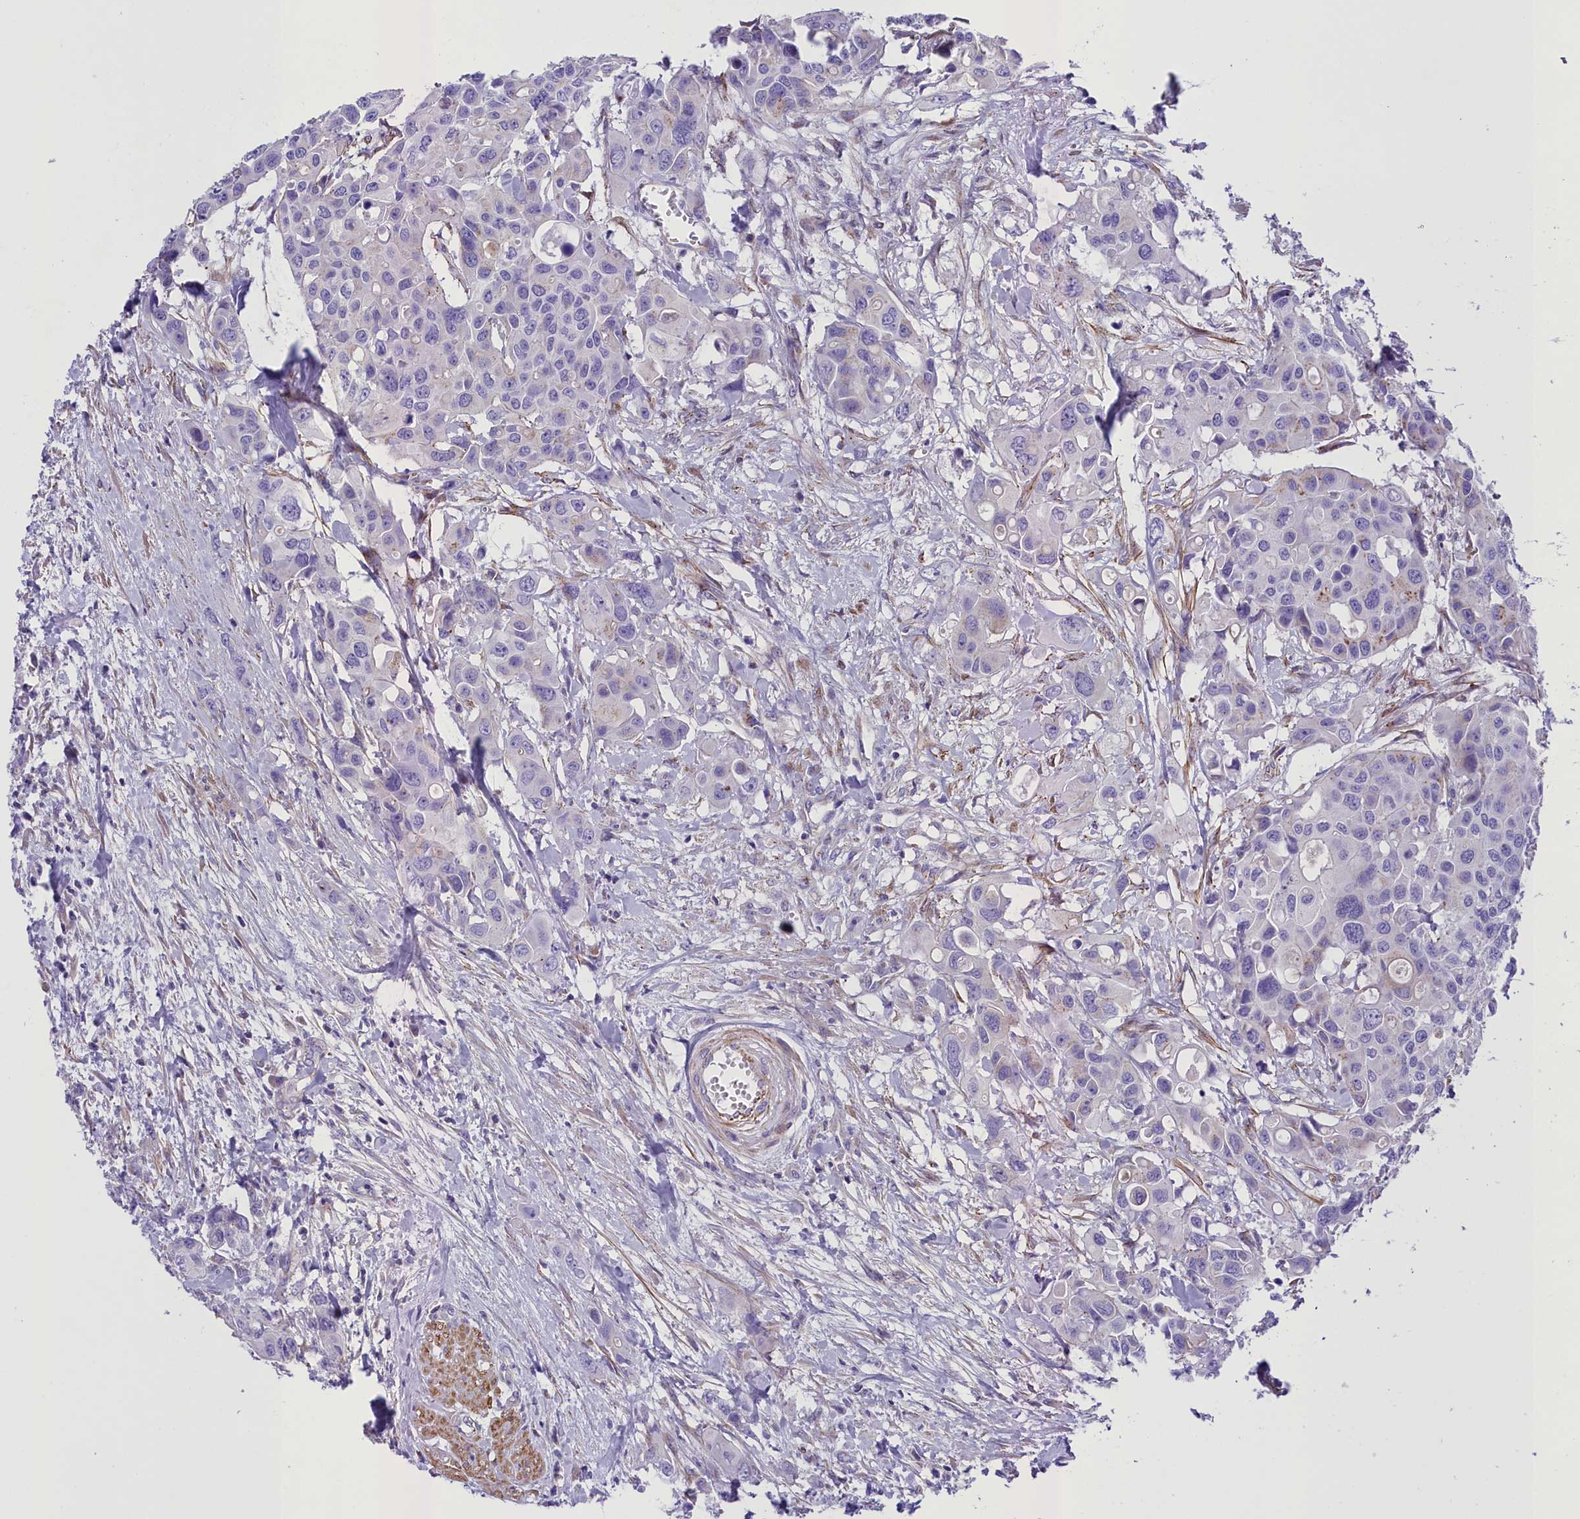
{"staining": {"intensity": "negative", "quantity": "none", "location": "none"}, "tissue": "colorectal cancer", "cell_type": "Tumor cells", "image_type": "cancer", "snomed": [{"axis": "morphology", "description": "Adenocarcinoma, NOS"}, {"axis": "topography", "description": "Colon"}], "caption": "Immunohistochemistry (IHC) photomicrograph of neoplastic tissue: human adenocarcinoma (colorectal) stained with DAB (3,3'-diaminobenzidine) demonstrates no significant protein positivity in tumor cells.", "gene": "GFRA1", "patient": {"sex": "male", "age": 77}}